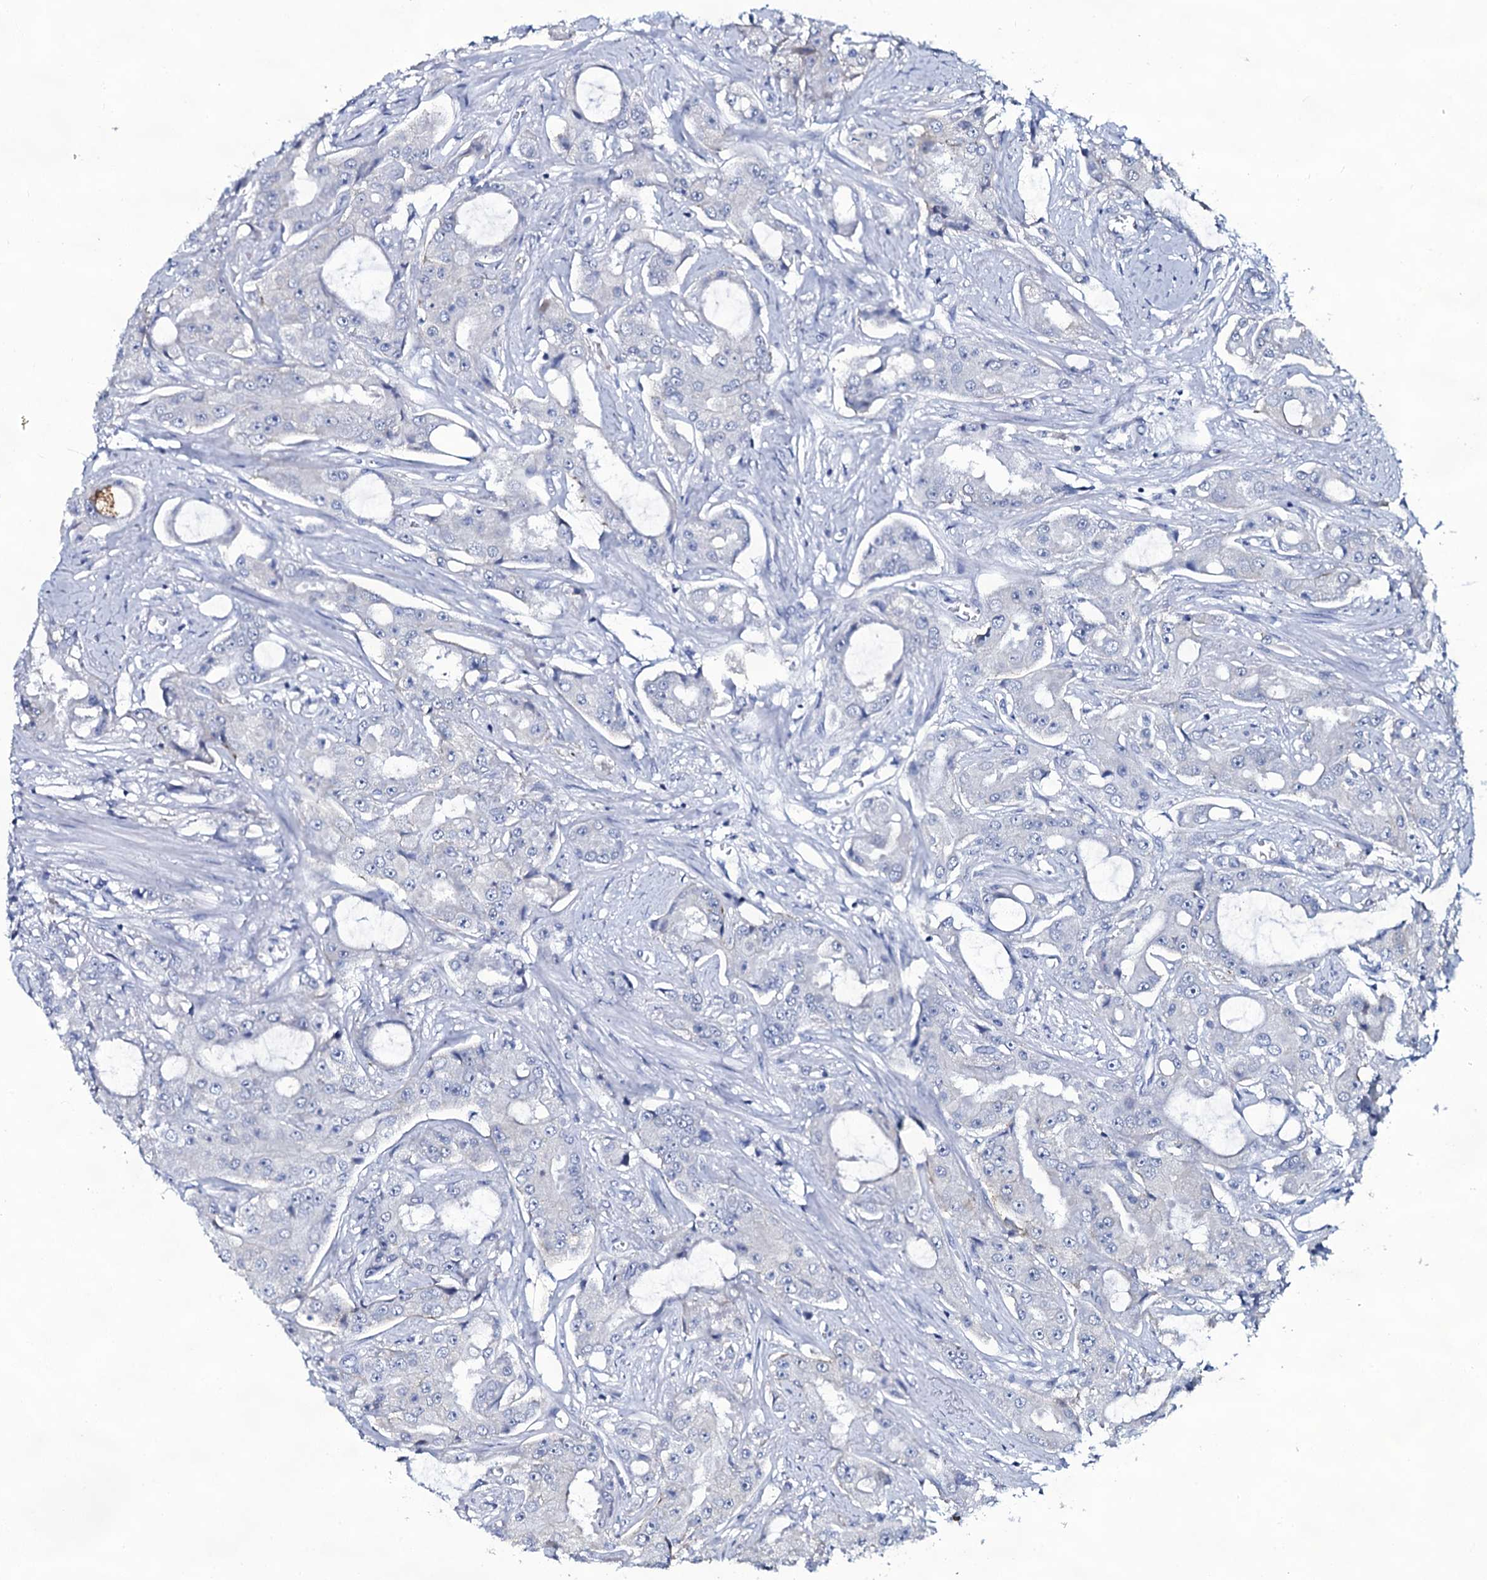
{"staining": {"intensity": "negative", "quantity": "none", "location": "none"}, "tissue": "prostate cancer", "cell_type": "Tumor cells", "image_type": "cancer", "snomed": [{"axis": "morphology", "description": "Adenocarcinoma, High grade"}, {"axis": "topography", "description": "Prostate"}], "caption": "This image is of high-grade adenocarcinoma (prostate) stained with immunohistochemistry (IHC) to label a protein in brown with the nuclei are counter-stained blue. There is no staining in tumor cells.", "gene": "SLC4A7", "patient": {"sex": "male", "age": 73}}